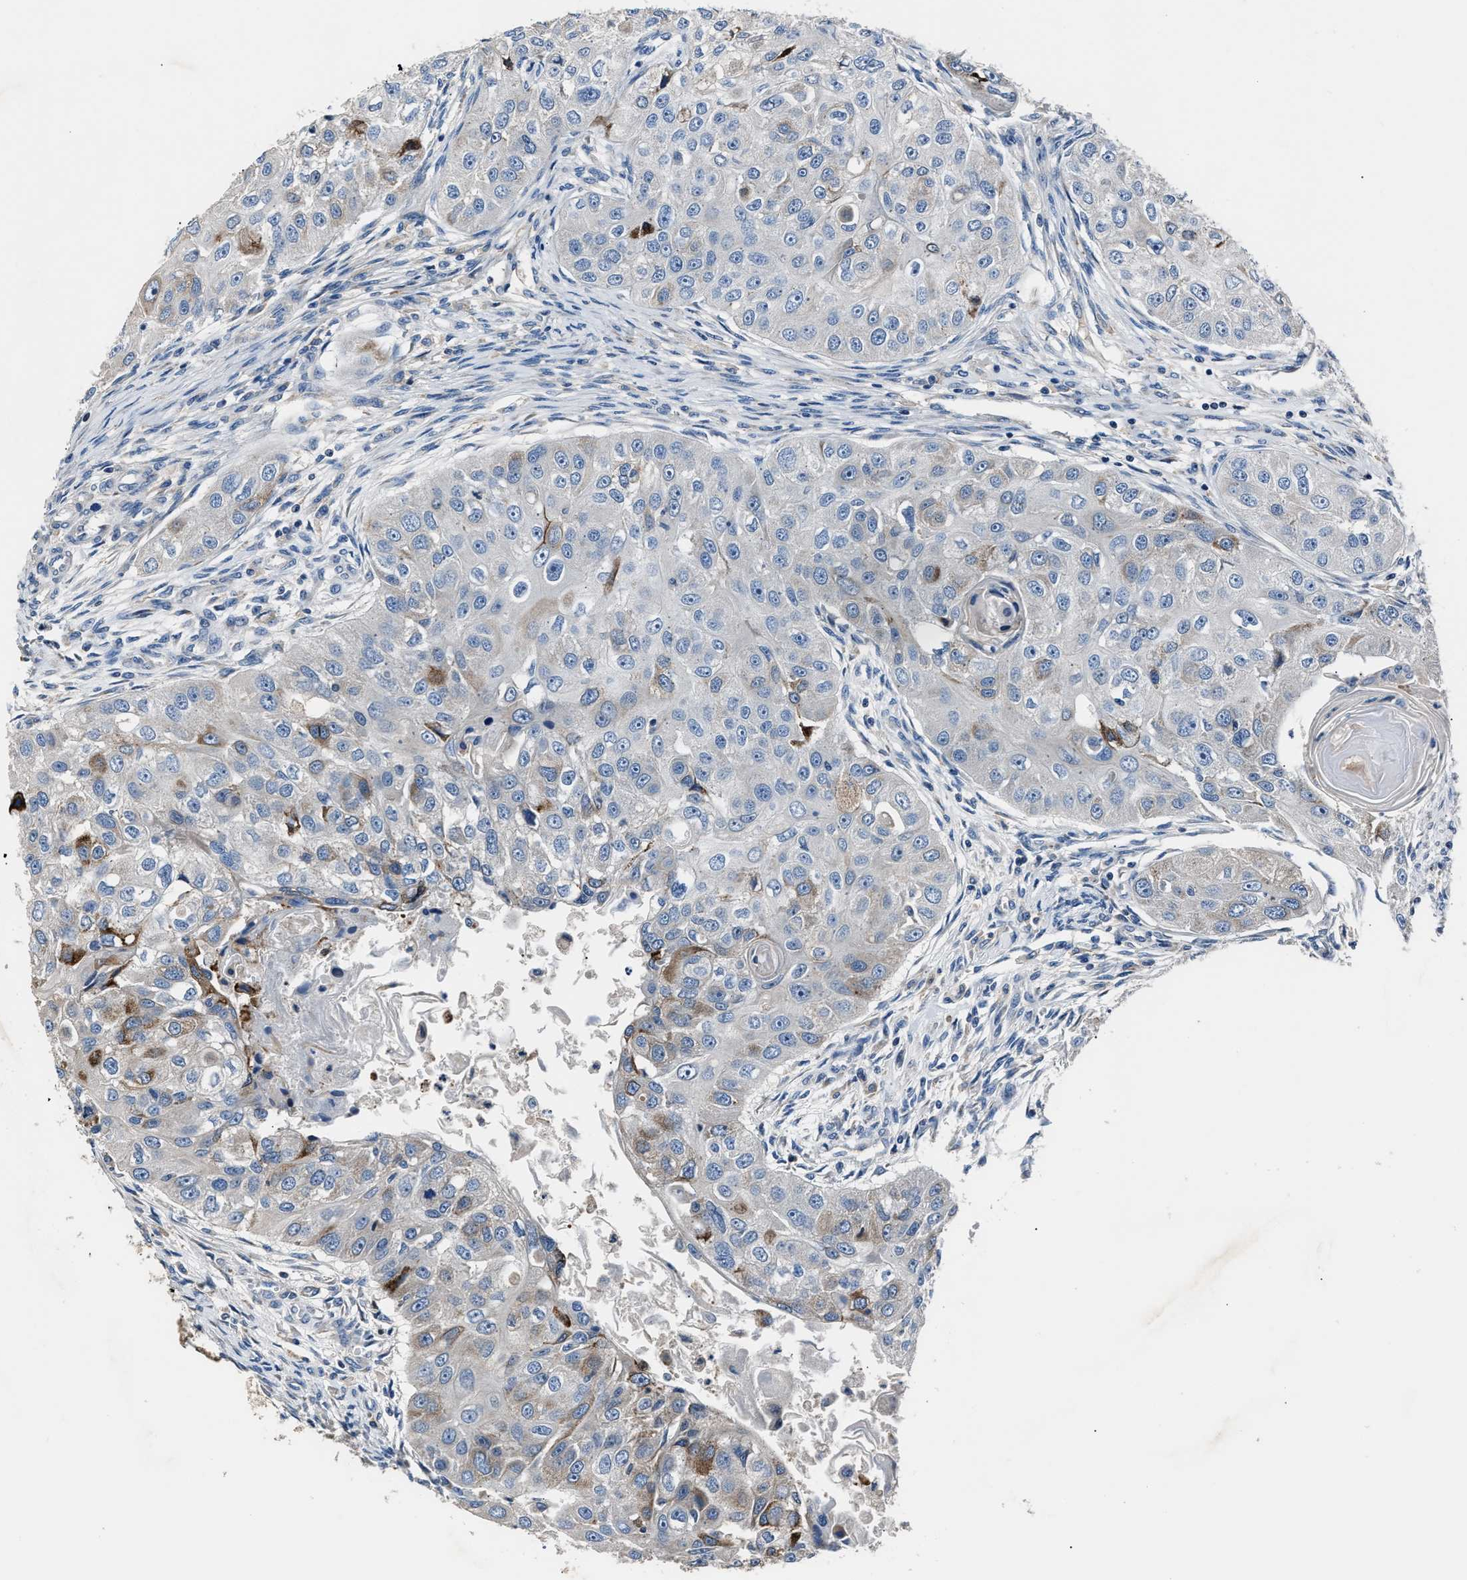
{"staining": {"intensity": "moderate", "quantity": "<25%", "location": "cytoplasmic/membranous"}, "tissue": "head and neck cancer", "cell_type": "Tumor cells", "image_type": "cancer", "snomed": [{"axis": "morphology", "description": "Normal tissue, NOS"}, {"axis": "morphology", "description": "Squamous cell carcinoma, NOS"}, {"axis": "topography", "description": "Skeletal muscle"}, {"axis": "topography", "description": "Head-Neck"}], "caption": "A photomicrograph showing moderate cytoplasmic/membranous expression in about <25% of tumor cells in head and neck cancer (squamous cell carcinoma), as visualized by brown immunohistochemical staining.", "gene": "DNAJC24", "patient": {"sex": "male", "age": 51}}